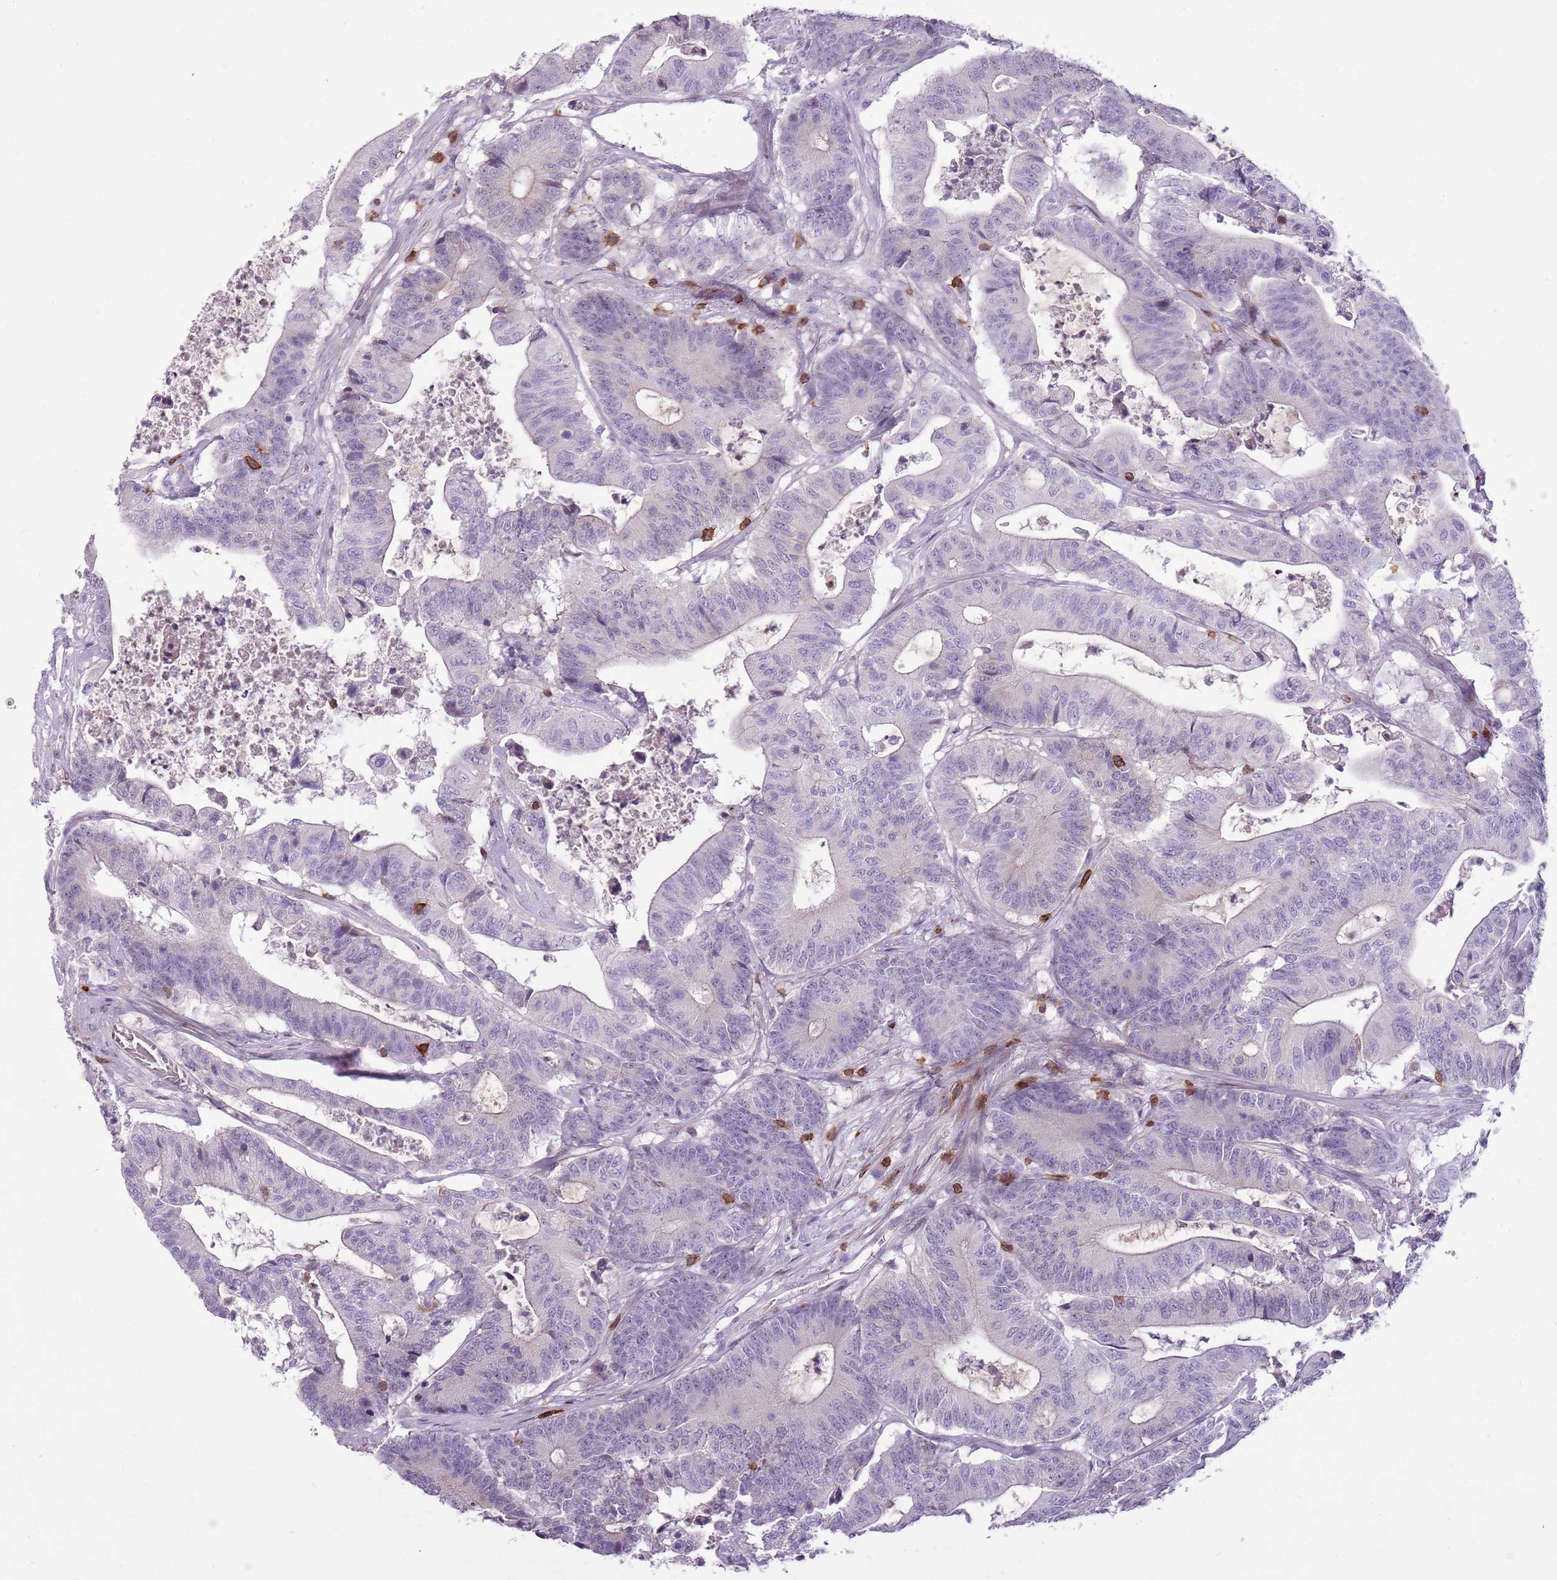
{"staining": {"intensity": "negative", "quantity": "none", "location": "none"}, "tissue": "colorectal cancer", "cell_type": "Tumor cells", "image_type": "cancer", "snomed": [{"axis": "morphology", "description": "Adenocarcinoma, NOS"}, {"axis": "topography", "description": "Colon"}], "caption": "A micrograph of human colorectal cancer (adenocarcinoma) is negative for staining in tumor cells. (DAB immunohistochemistry visualized using brightfield microscopy, high magnification).", "gene": "ZNF583", "patient": {"sex": "female", "age": 84}}